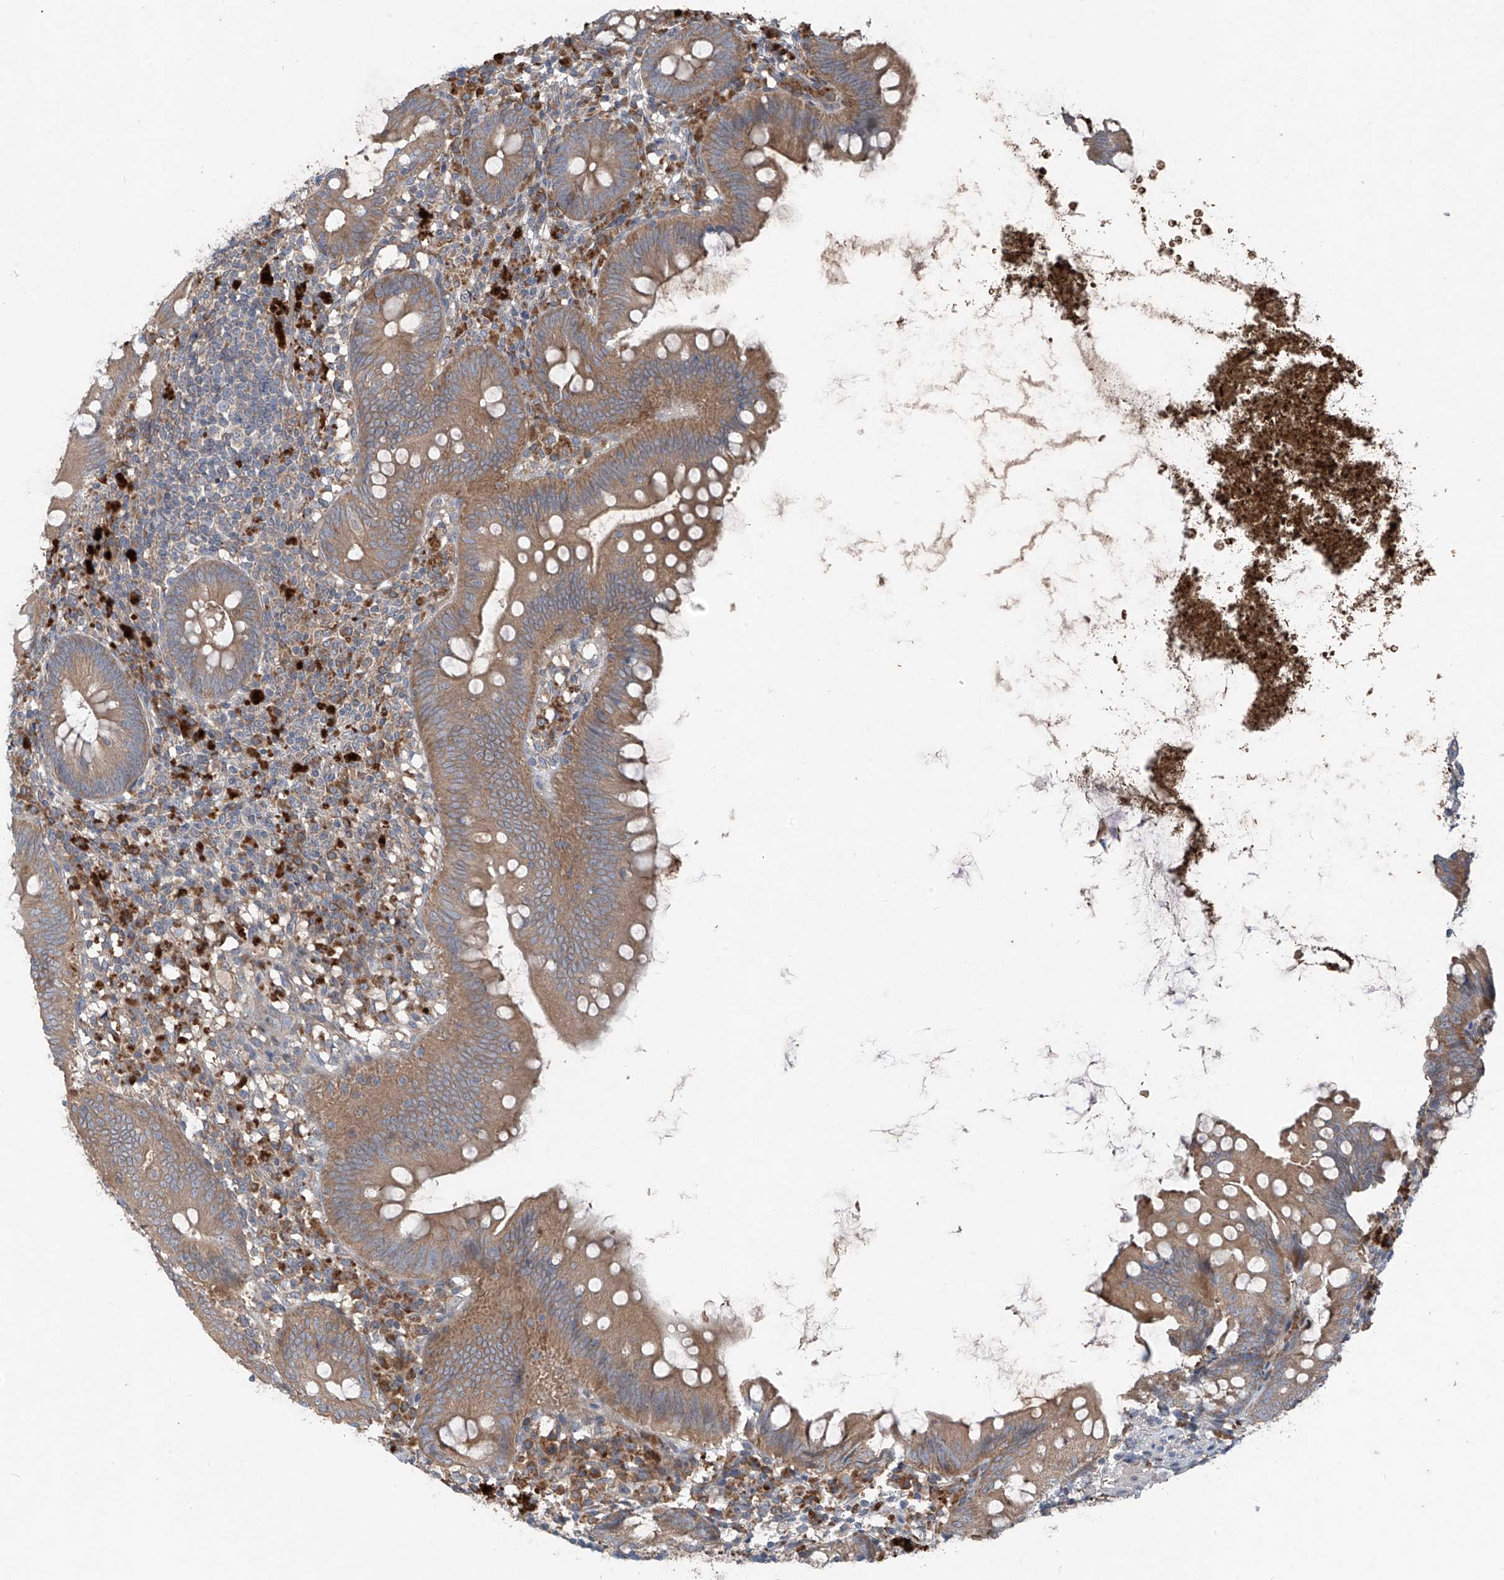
{"staining": {"intensity": "moderate", "quantity": ">75%", "location": "cytoplasmic/membranous"}, "tissue": "appendix", "cell_type": "Glandular cells", "image_type": "normal", "snomed": [{"axis": "morphology", "description": "Normal tissue, NOS"}, {"axis": "topography", "description": "Appendix"}], "caption": "Immunohistochemical staining of unremarkable appendix reveals medium levels of moderate cytoplasmic/membranous staining in approximately >75% of glandular cells.", "gene": "FOXRED2", "patient": {"sex": "female", "age": 62}}